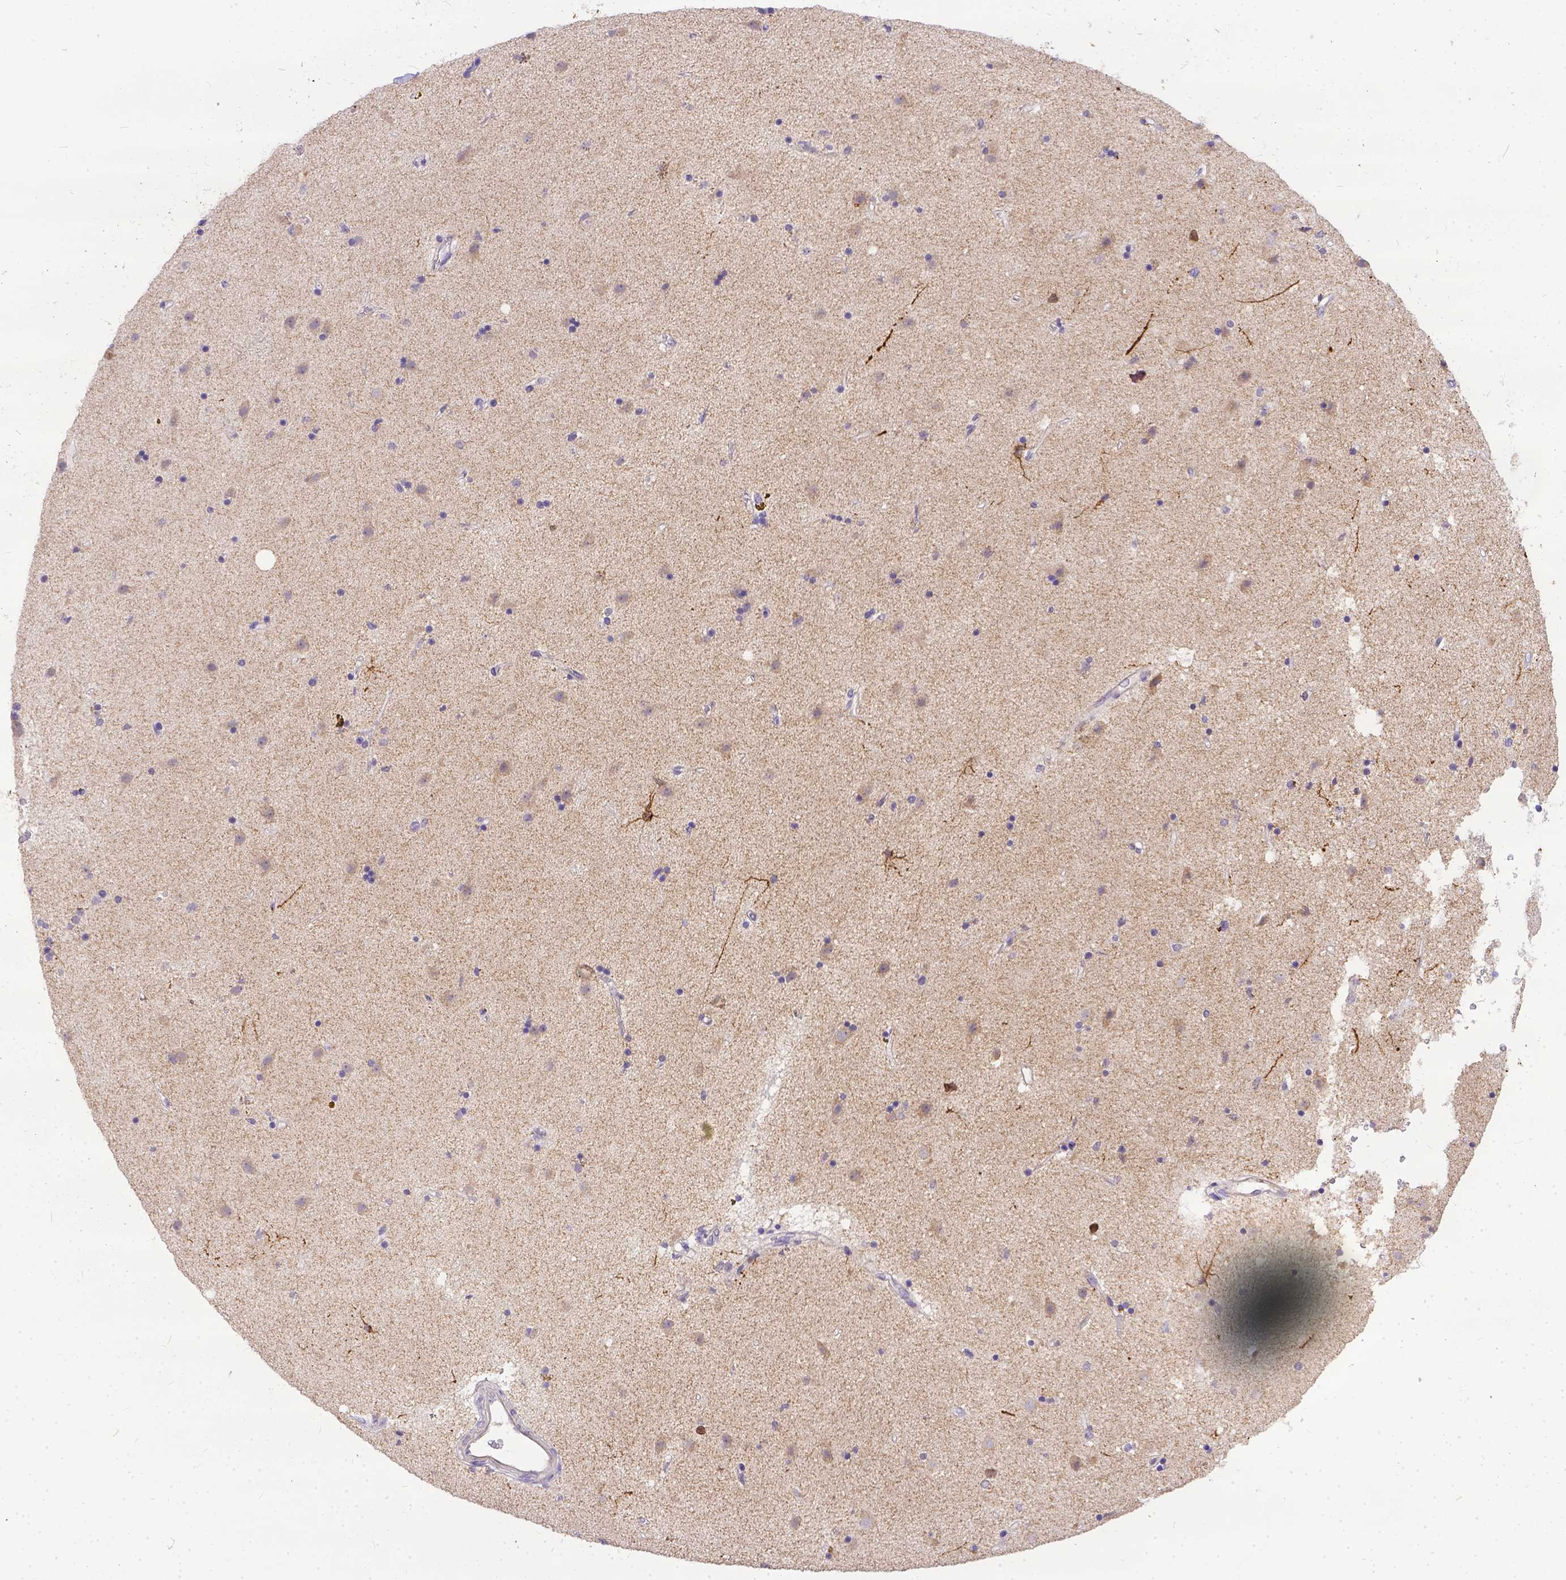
{"staining": {"intensity": "moderate", "quantity": "<25%", "location": "cytoplasmic/membranous"}, "tissue": "caudate", "cell_type": "Glial cells", "image_type": "normal", "snomed": [{"axis": "morphology", "description": "Normal tissue, NOS"}, {"axis": "topography", "description": "Lateral ventricle wall"}], "caption": "A high-resolution image shows IHC staining of normal caudate, which shows moderate cytoplasmic/membranous staining in about <25% of glial cells.", "gene": "DLEC1", "patient": {"sex": "female", "age": 71}}